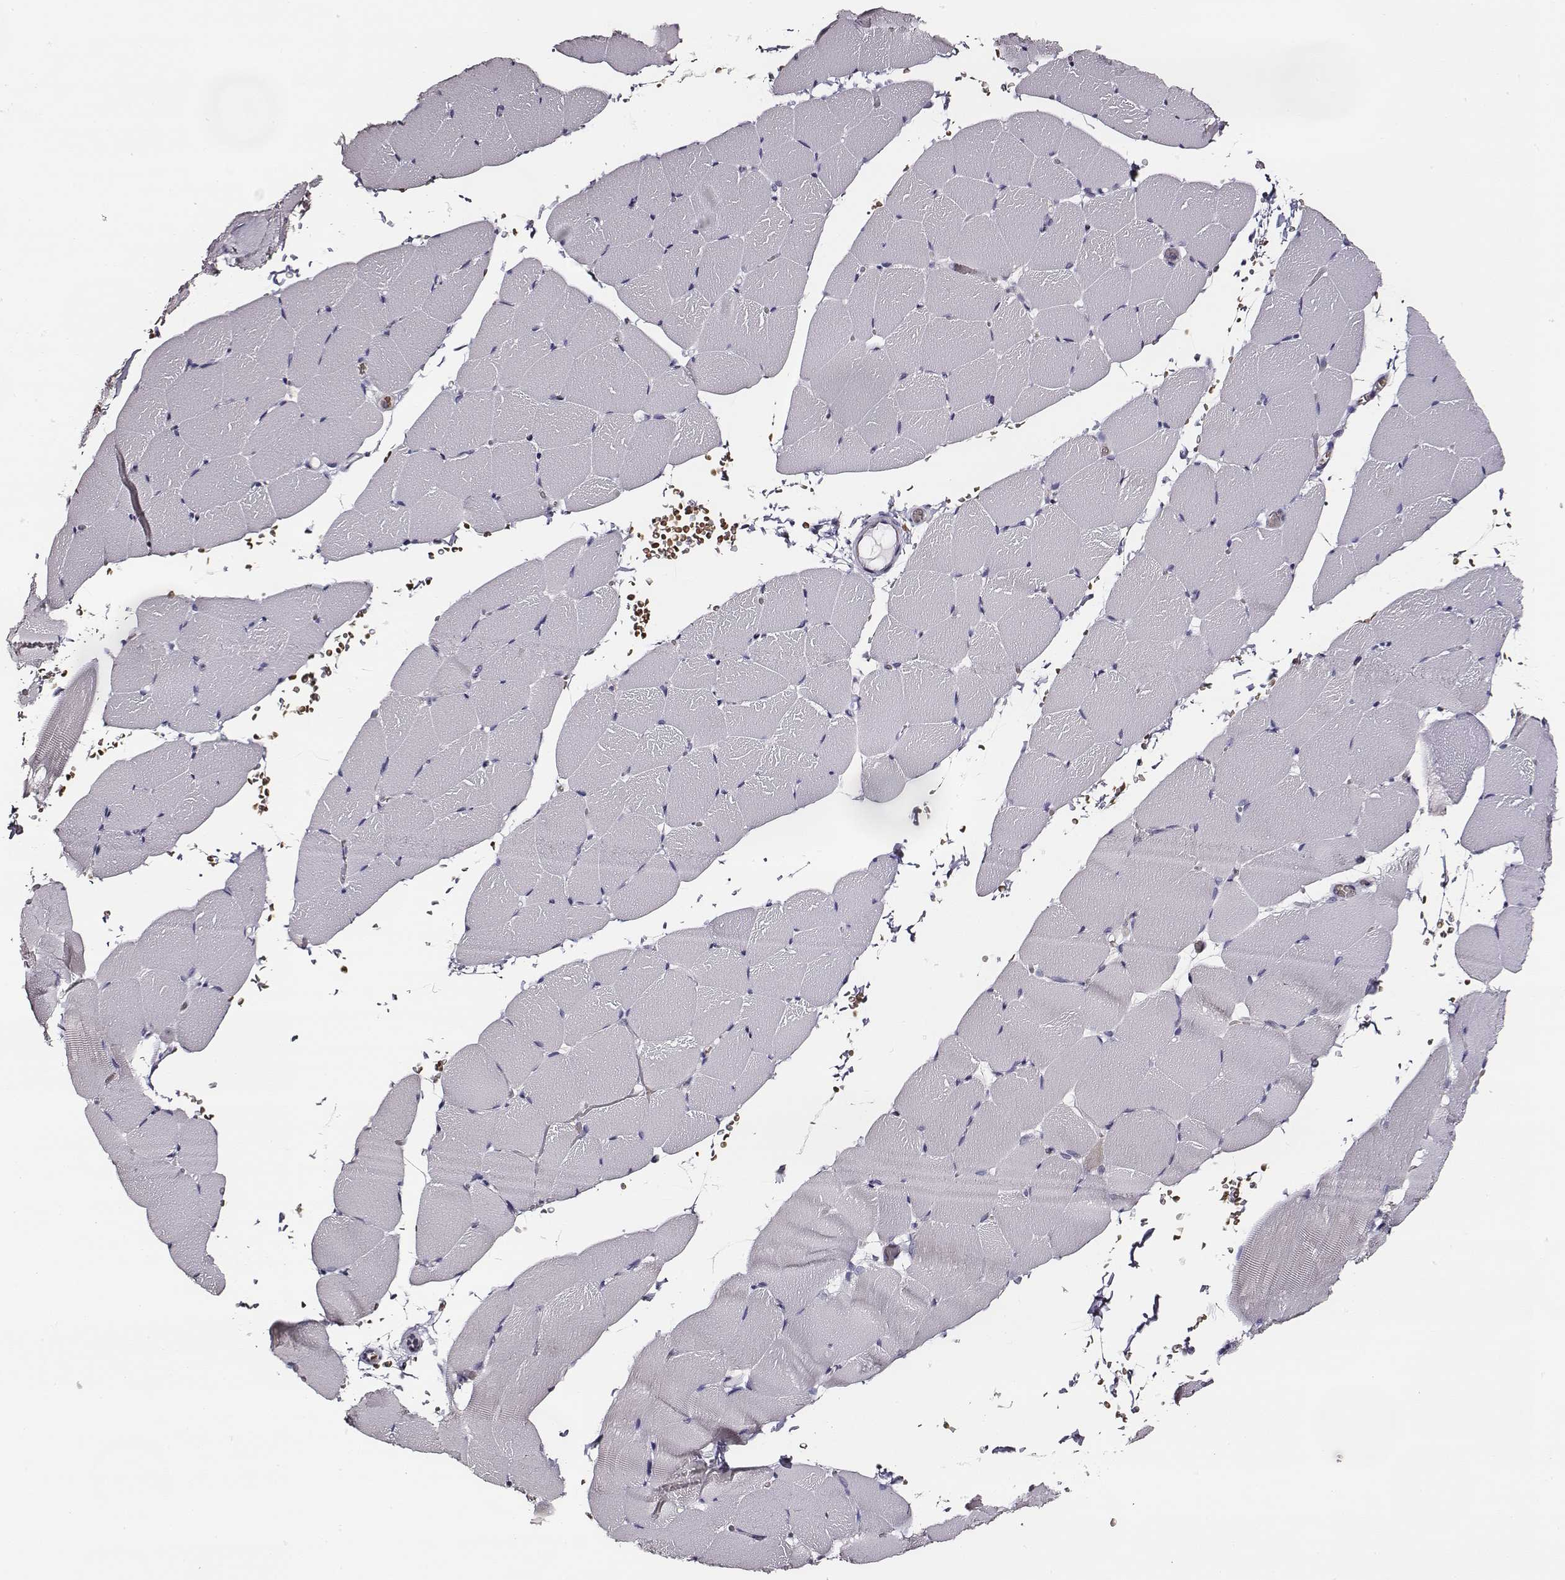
{"staining": {"intensity": "negative", "quantity": "none", "location": "none"}, "tissue": "skeletal muscle", "cell_type": "Myocytes", "image_type": "normal", "snomed": [{"axis": "morphology", "description": "Normal tissue, NOS"}, {"axis": "topography", "description": "Skeletal muscle"}], "caption": "Immunohistochemistry (IHC) of benign skeletal muscle displays no staining in myocytes. (Brightfield microscopy of DAB immunohistochemistry at high magnification).", "gene": "AADAT", "patient": {"sex": "female", "age": 37}}